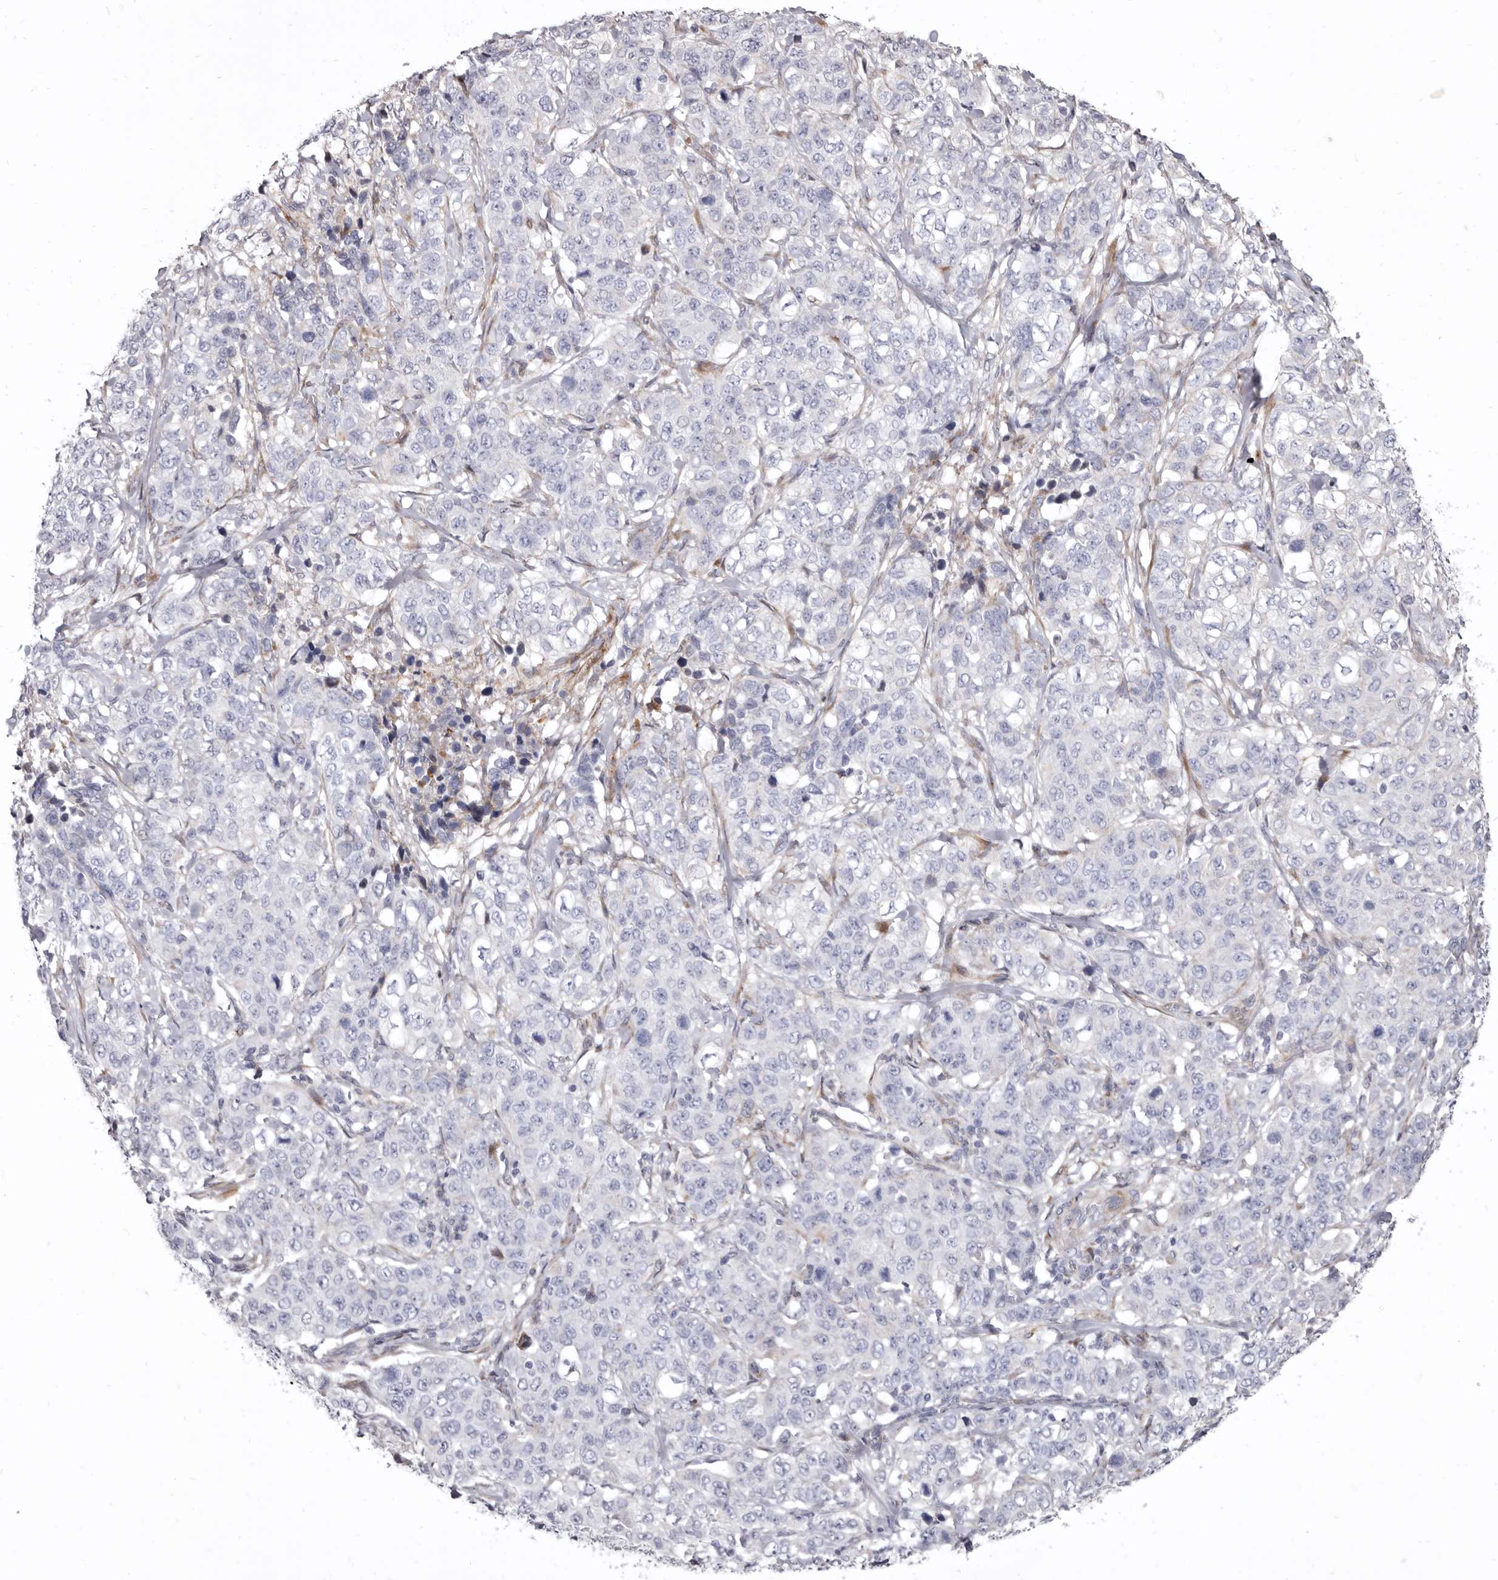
{"staining": {"intensity": "negative", "quantity": "none", "location": "none"}, "tissue": "stomach cancer", "cell_type": "Tumor cells", "image_type": "cancer", "snomed": [{"axis": "morphology", "description": "Adenocarcinoma, NOS"}, {"axis": "topography", "description": "Stomach"}], "caption": "Micrograph shows no significant protein positivity in tumor cells of stomach cancer.", "gene": "AIDA", "patient": {"sex": "male", "age": 48}}